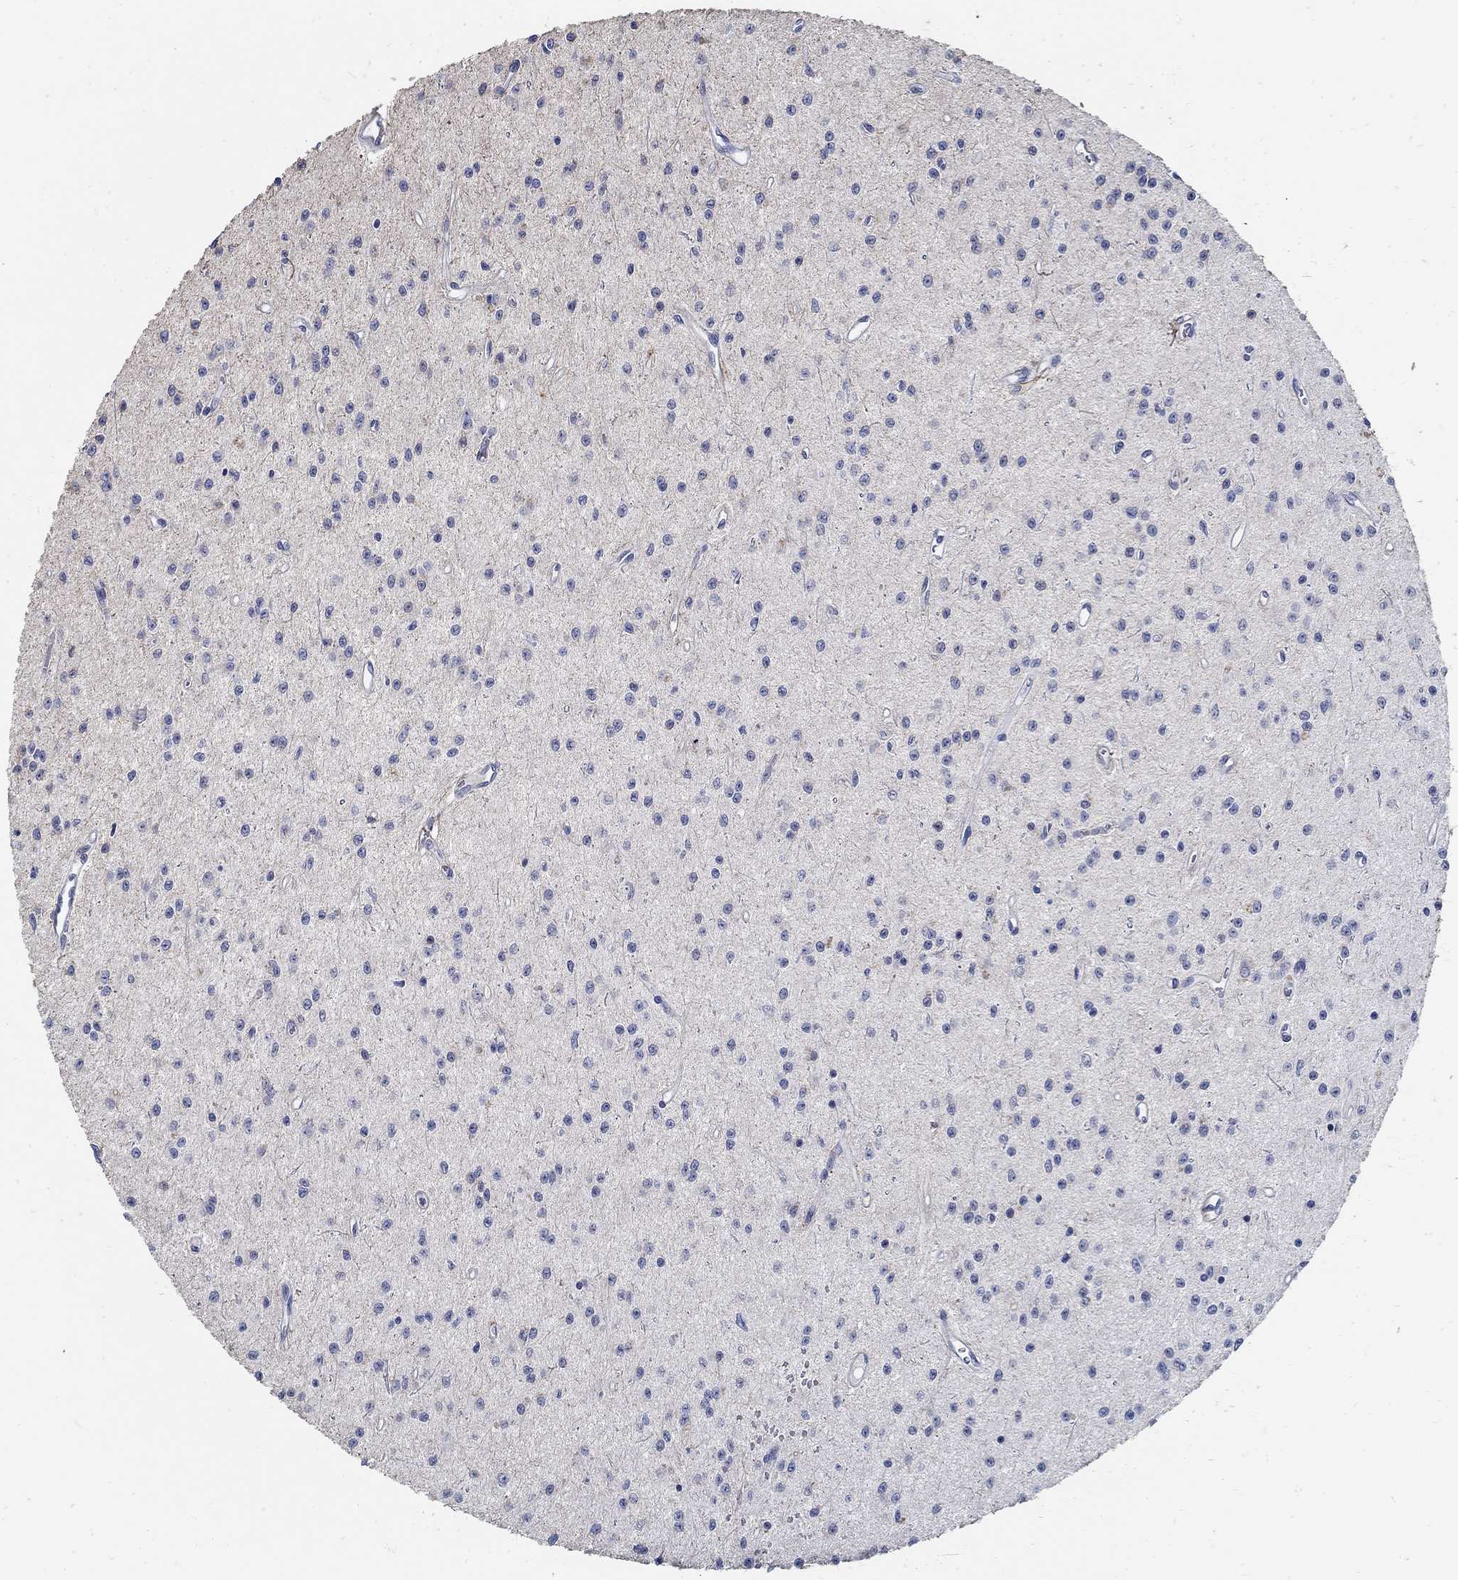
{"staining": {"intensity": "negative", "quantity": "none", "location": "none"}, "tissue": "glioma", "cell_type": "Tumor cells", "image_type": "cancer", "snomed": [{"axis": "morphology", "description": "Glioma, malignant, Low grade"}, {"axis": "topography", "description": "Brain"}], "caption": "Immunohistochemistry of glioma shows no positivity in tumor cells.", "gene": "TGFBI", "patient": {"sex": "female", "age": 45}}